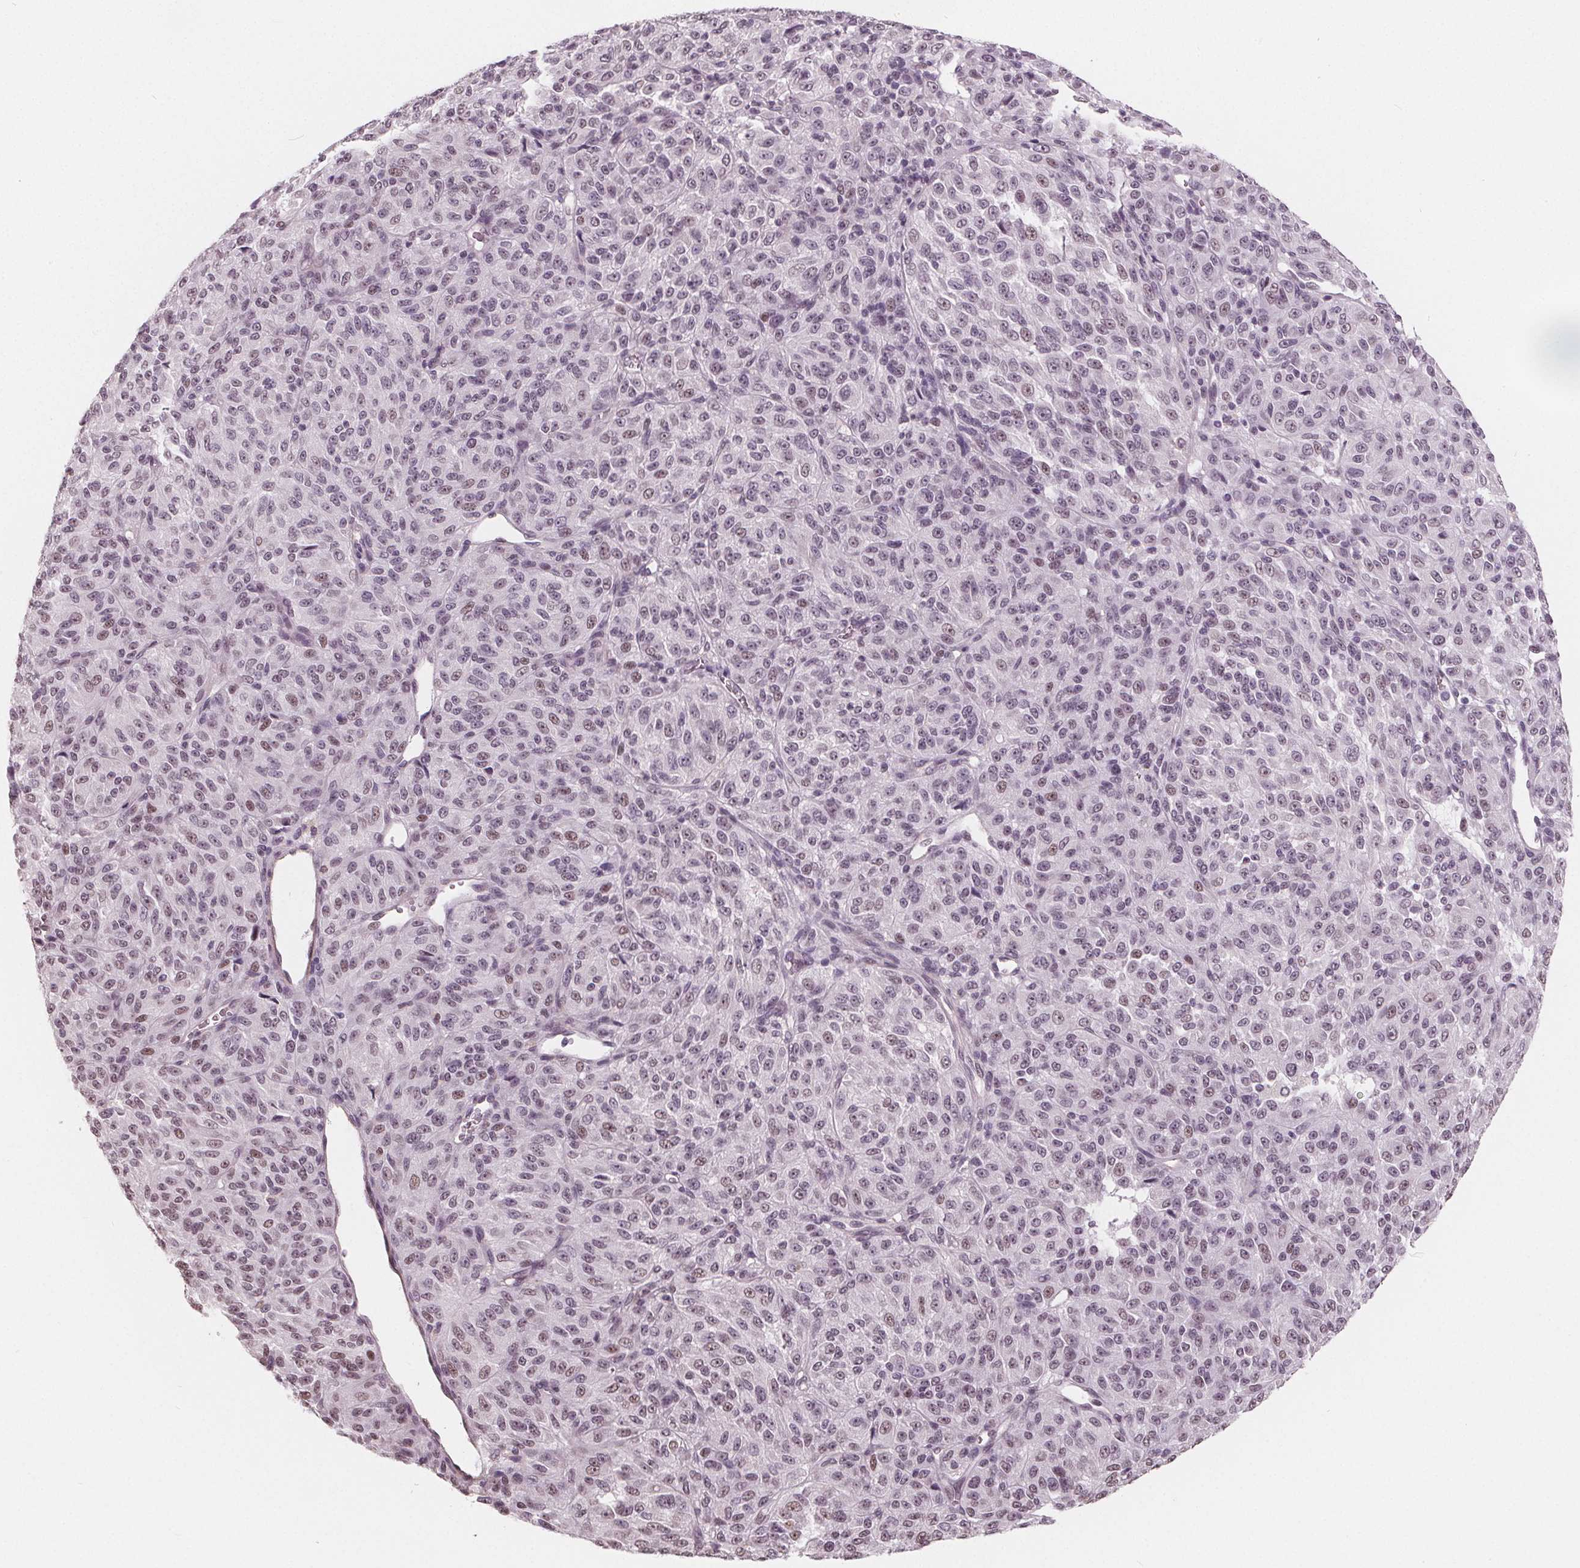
{"staining": {"intensity": "weak", "quantity": "<25%", "location": "nuclear"}, "tissue": "melanoma", "cell_type": "Tumor cells", "image_type": "cancer", "snomed": [{"axis": "morphology", "description": "Malignant melanoma, Metastatic site"}, {"axis": "topography", "description": "Brain"}], "caption": "Tumor cells are negative for protein expression in human melanoma.", "gene": "NUP210L", "patient": {"sex": "female", "age": 56}}